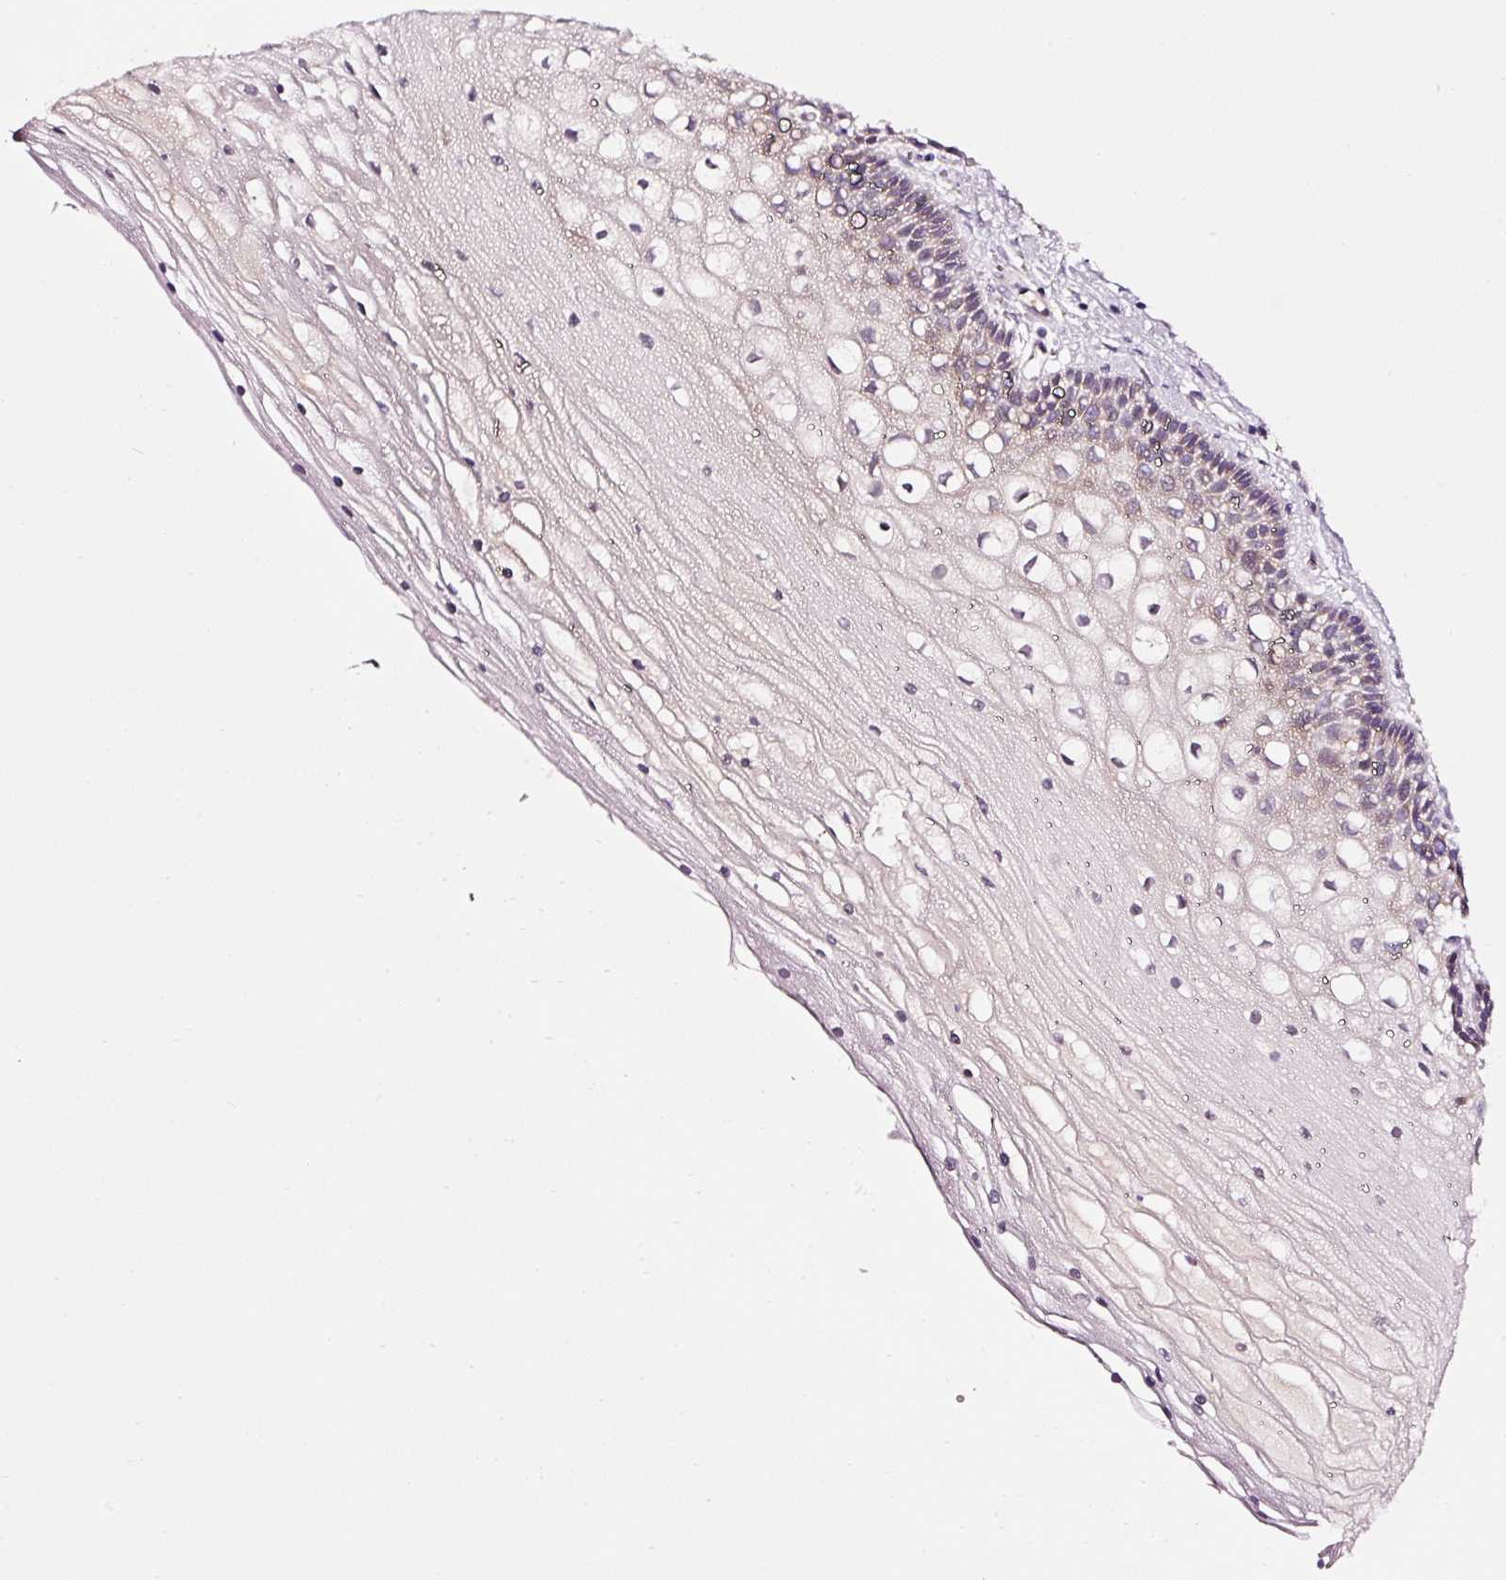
{"staining": {"intensity": "weak", "quantity": "25%-75%", "location": "cytoplasmic/membranous"}, "tissue": "cervix", "cell_type": "Glandular cells", "image_type": "normal", "snomed": [{"axis": "morphology", "description": "Normal tissue, NOS"}, {"axis": "topography", "description": "Cervix"}], "caption": "Immunohistochemistry (IHC) staining of unremarkable cervix, which reveals low levels of weak cytoplasmic/membranous staining in approximately 25%-75% of glandular cells indicating weak cytoplasmic/membranous protein positivity. The staining was performed using DAB (brown) for protein detection and nuclei were counterstained in hematoxylin (blue).", "gene": "NAPA", "patient": {"sex": "female", "age": 36}}